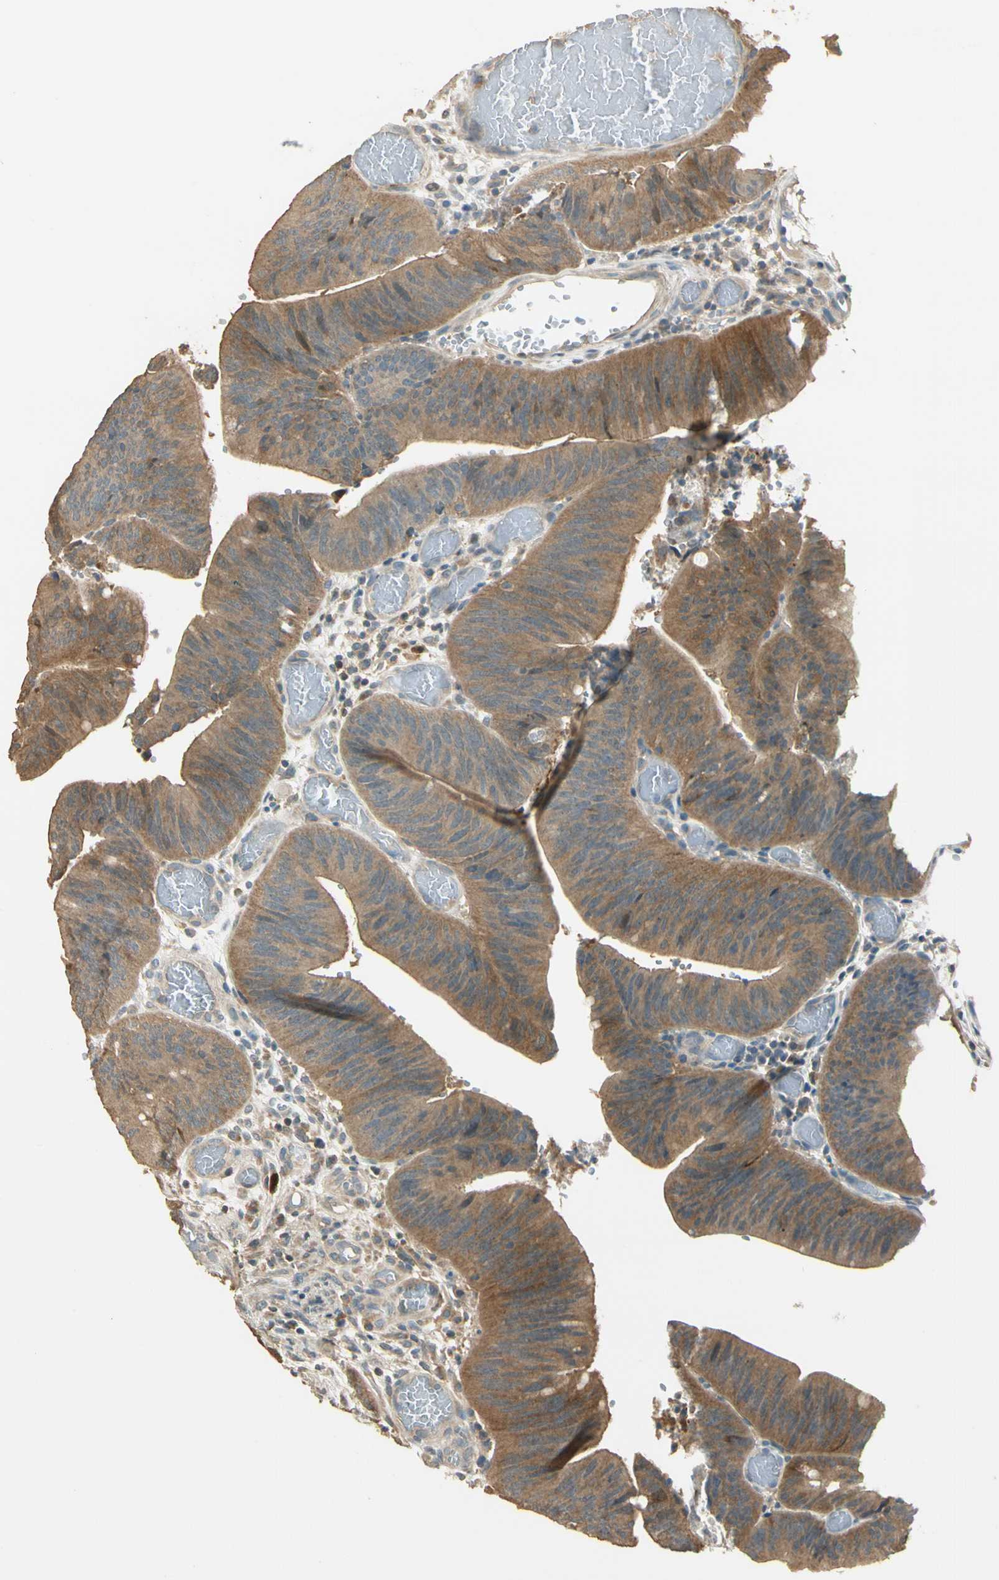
{"staining": {"intensity": "moderate", "quantity": ">75%", "location": "cytoplasmic/membranous"}, "tissue": "colorectal cancer", "cell_type": "Tumor cells", "image_type": "cancer", "snomed": [{"axis": "morphology", "description": "Adenocarcinoma, NOS"}, {"axis": "topography", "description": "Rectum"}], "caption": "Moderate cytoplasmic/membranous expression for a protein is appreciated in about >75% of tumor cells of colorectal cancer using immunohistochemistry (IHC).", "gene": "PLXNA1", "patient": {"sex": "female", "age": 66}}